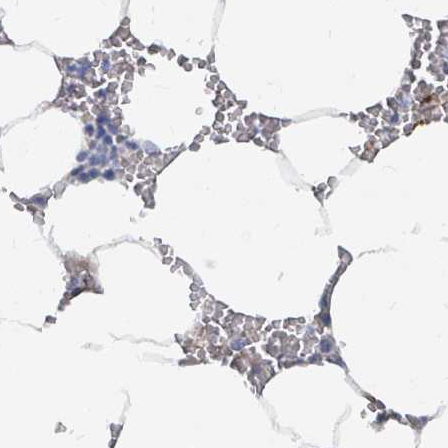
{"staining": {"intensity": "weak", "quantity": "<25%", "location": "cytoplasmic/membranous"}, "tissue": "bone marrow", "cell_type": "Hematopoietic cells", "image_type": "normal", "snomed": [{"axis": "morphology", "description": "Normal tissue, NOS"}, {"axis": "topography", "description": "Bone marrow"}], "caption": "Immunohistochemistry image of normal bone marrow: human bone marrow stained with DAB (3,3'-diaminobenzidine) reveals no significant protein staining in hematopoietic cells. (DAB immunohistochemistry (IHC), high magnification).", "gene": "ARGFX", "patient": {"sex": "male", "age": 70}}